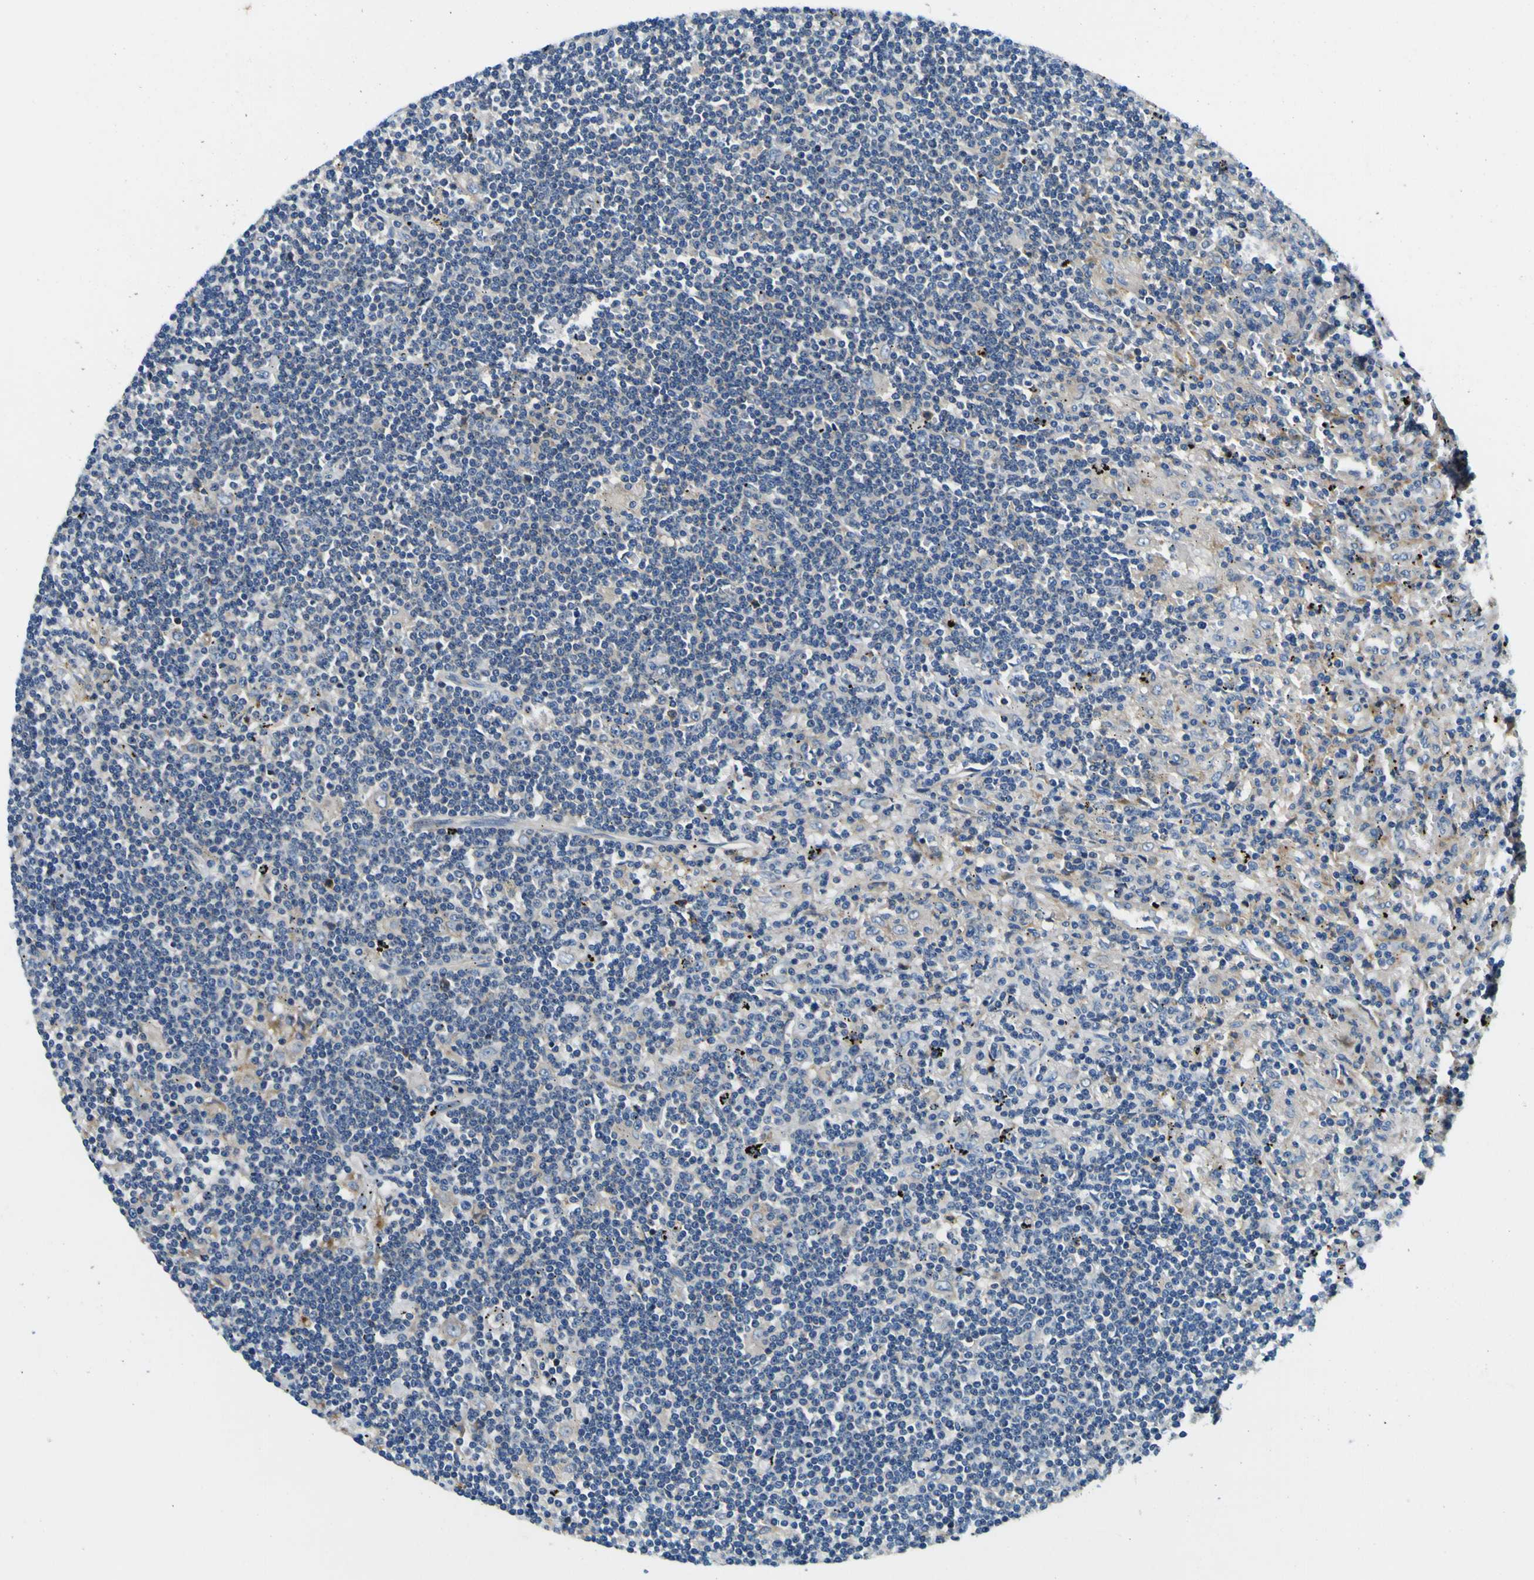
{"staining": {"intensity": "negative", "quantity": "none", "location": "none"}, "tissue": "lymphoma", "cell_type": "Tumor cells", "image_type": "cancer", "snomed": [{"axis": "morphology", "description": "Malignant lymphoma, non-Hodgkin's type, Low grade"}, {"axis": "topography", "description": "Spleen"}], "caption": "Tumor cells show no significant expression in malignant lymphoma, non-Hodgkin's type (low-grade). Nuclei are stained in blue.", "gene": "CLSTN1", "patient": {"sex": "male", "age": 76}}